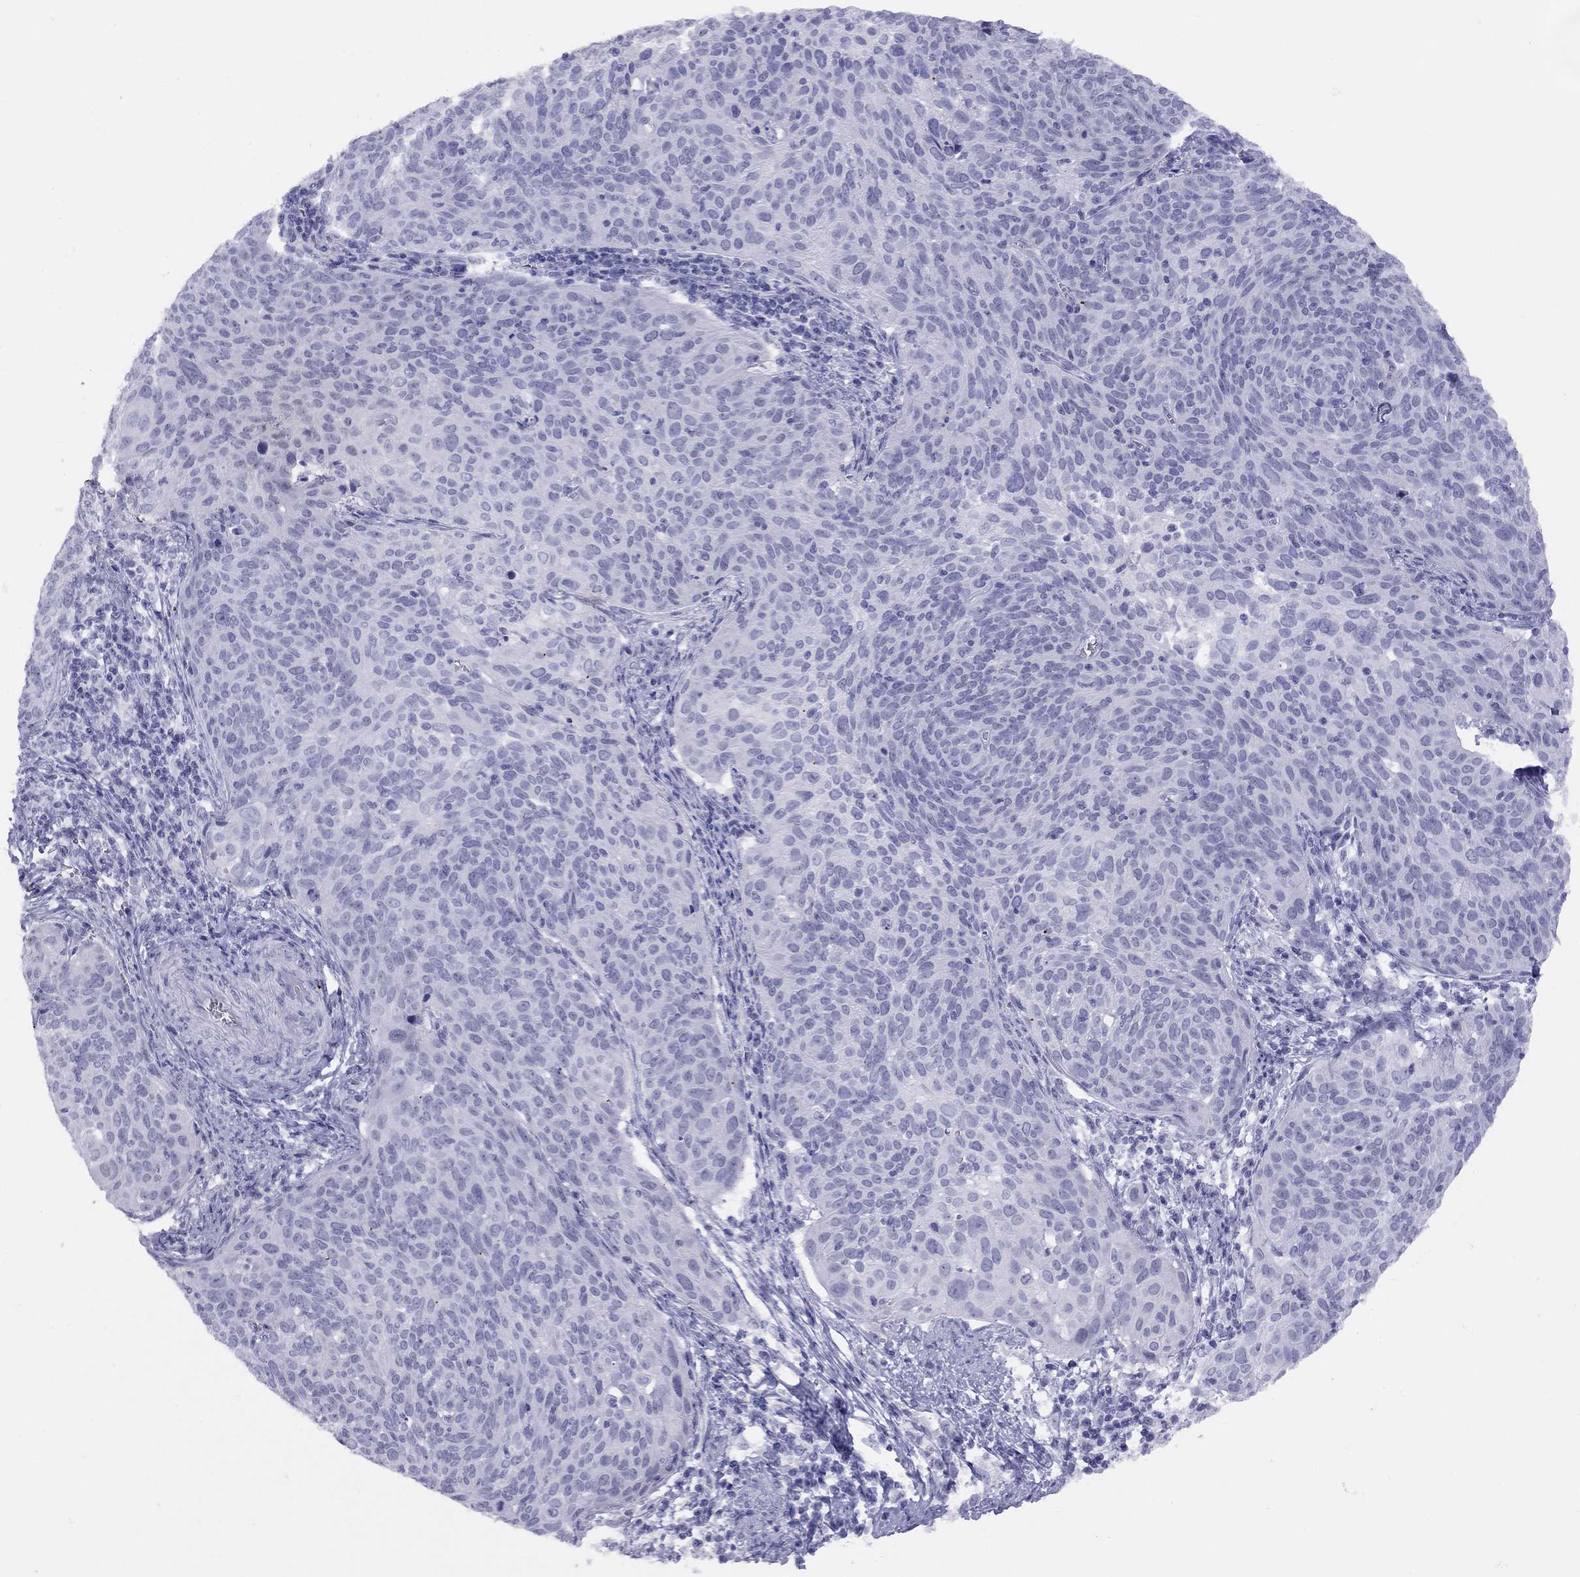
{"staining": {"intensity": "negative", "quantity": "none", "location": "none"}, "tissue": "cervical cancer", "cell_type": "Tumor cells", "image_type": "cancer", "snomed": [{"axis": "morphology", "description": "Squamous cell carcinoma, NOS"}, {"axis": "topography", "description": "Cervix"}], "caption": "The IHC photomicrograph has no significant positivity in tumor cells of squamous cell carcinoma (cervical) tissue.", "gene": "LYAR", "patient": {"sex": "female", "age": 39}}